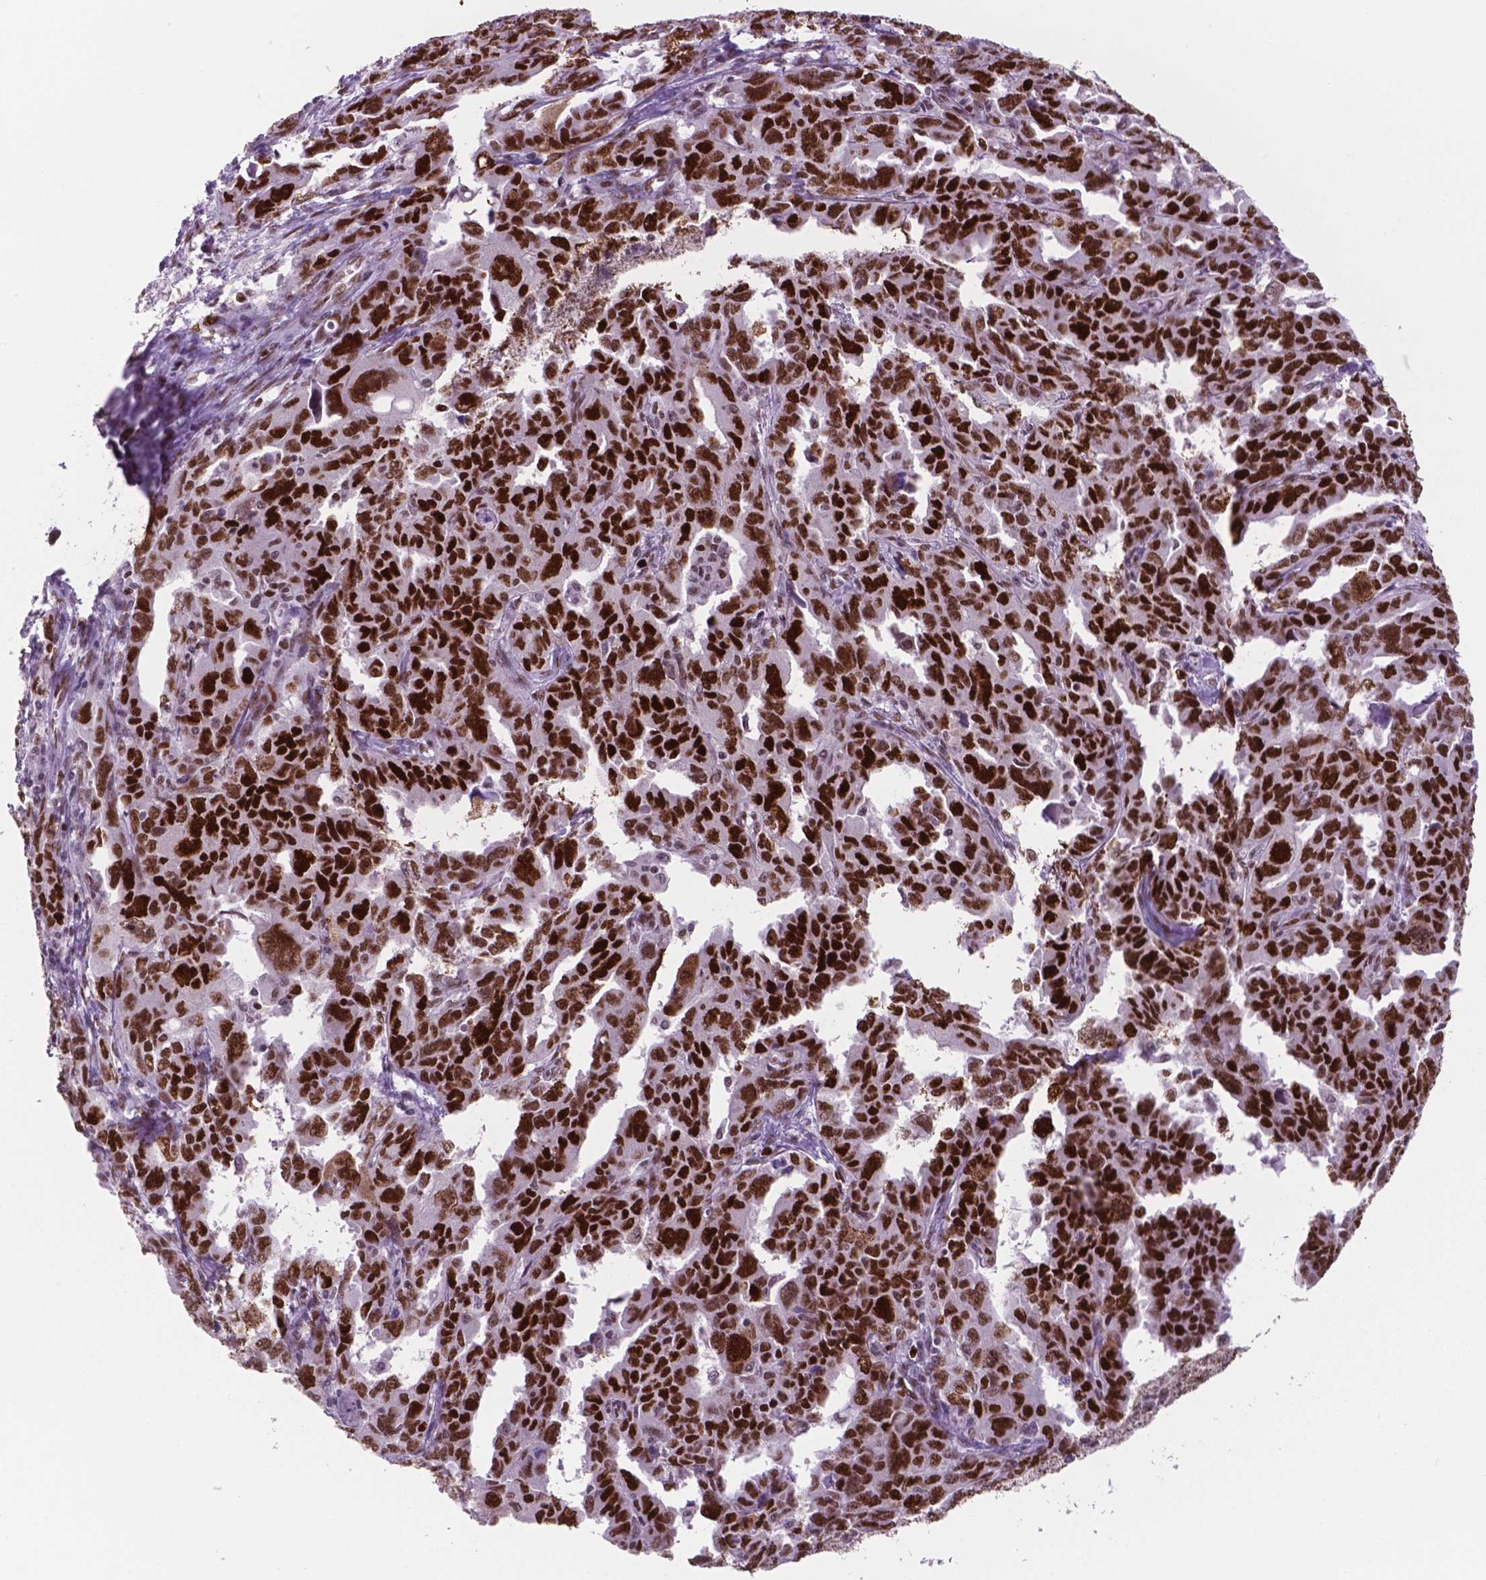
{"staining": {"intensity": "strong", "quantity": ">75%", "location": "nuclear"}, "tissue": "ovarian cancer", "cell_type": "Tumor cells", "image_type": "cancer", "snomed": [{"axis": "morphology", "description": "Adenocarcinoma, NOS"}, {"axis": "morphology", "description": "Carcinoma, endometroid"}, {"axis": "topography", "description": "Ovary"}], "caption": "A brown stain labels strong nuclear positivity of a protein in ovarian cancer tumor cells. The protein is shown in brown color, while the nuclei are stained blue.", "gene": "MSH6", "patient": {"sex": "female", "age": 72}}